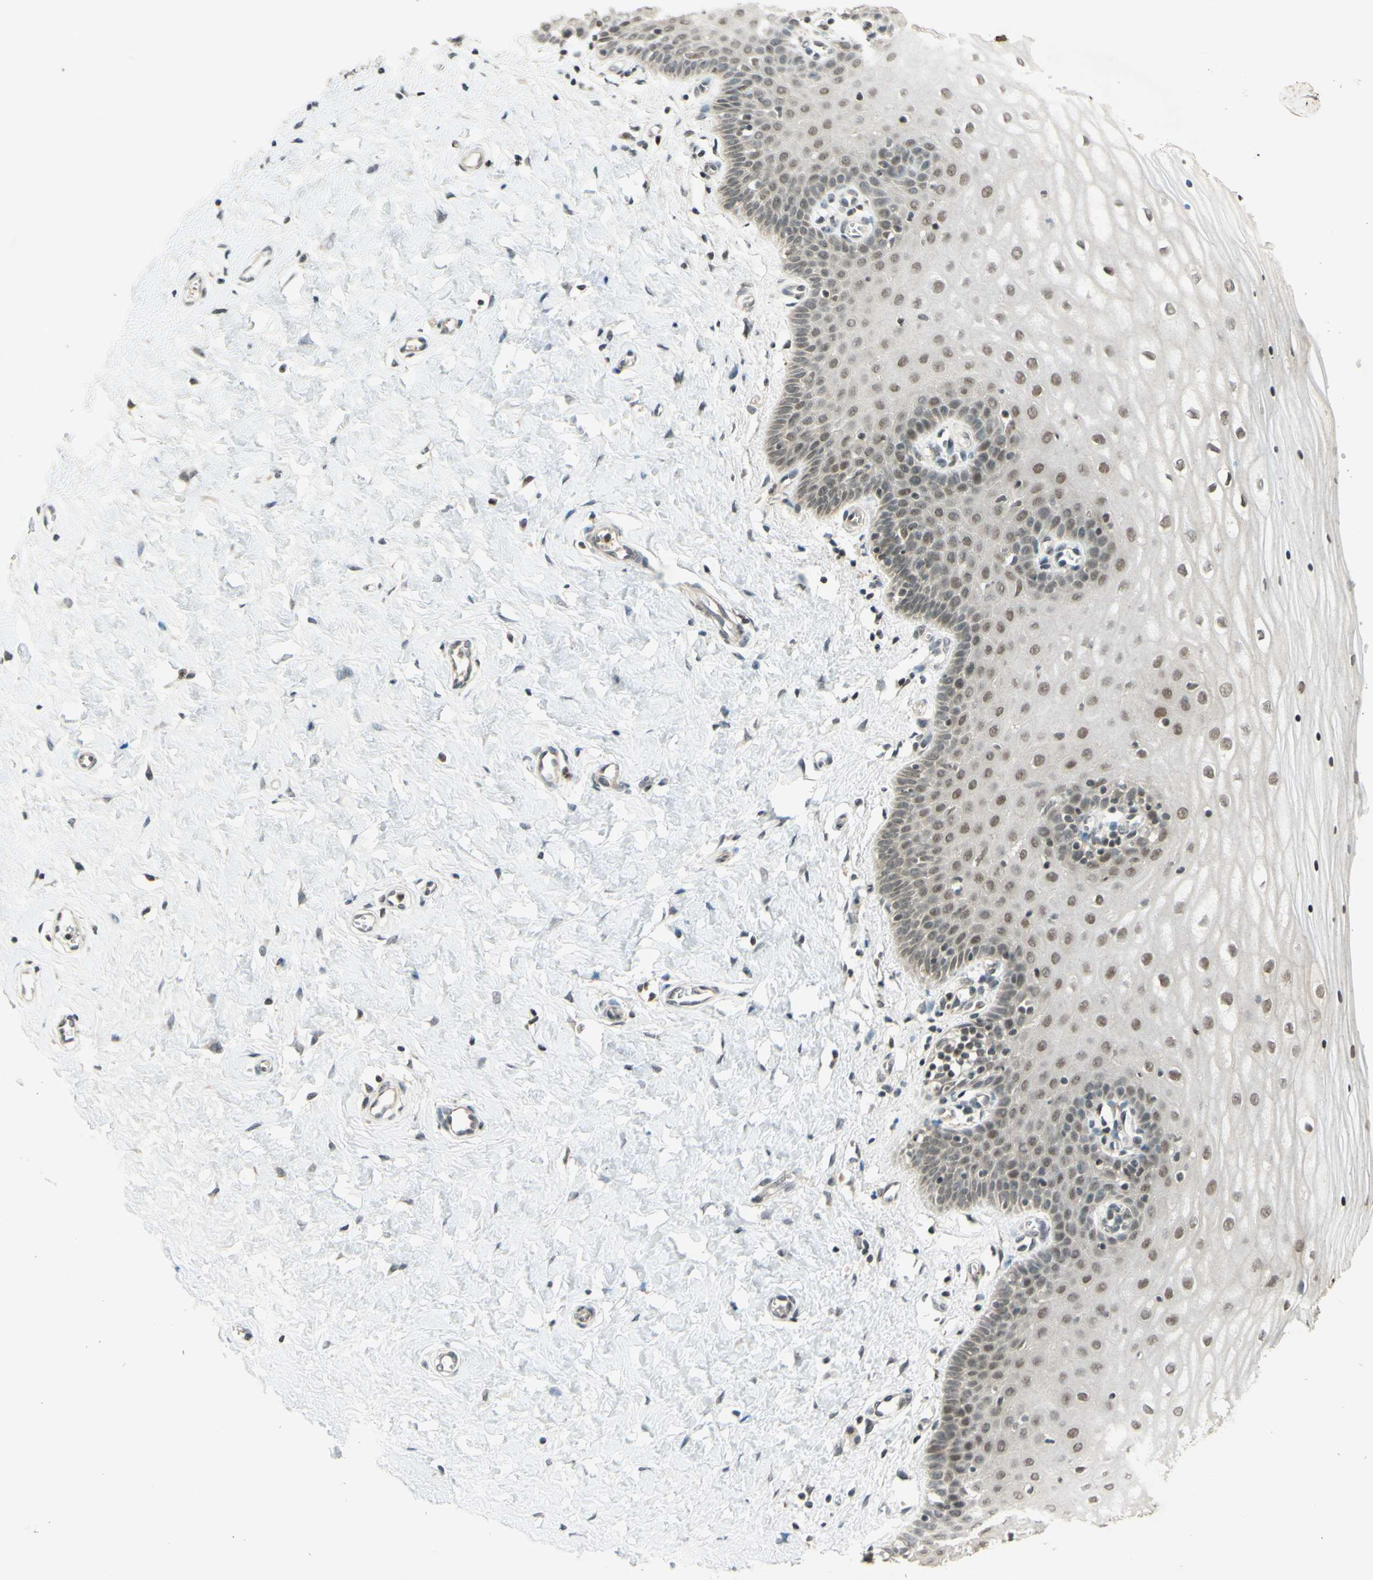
{"staining": {"intensity": "moderate", "quantity": ">75%", "location": "nuclear"}, "tissue": "cervix", "cell_type": "Glandular cells", "image_type": "normal", "snomed": [{"axis": "morphology", "description": "Normal tissue, NOS"}, {"axis": "topography", "description": "Cervix"}], "caption": "Immunohistochemical staining of unremarkable cervix displays >75% levels of moderate nuclear protein staining in approximately >75% of glandular cells.", "gene": "SMARCB1", "patient": {"sex": "female", "age": 55}}